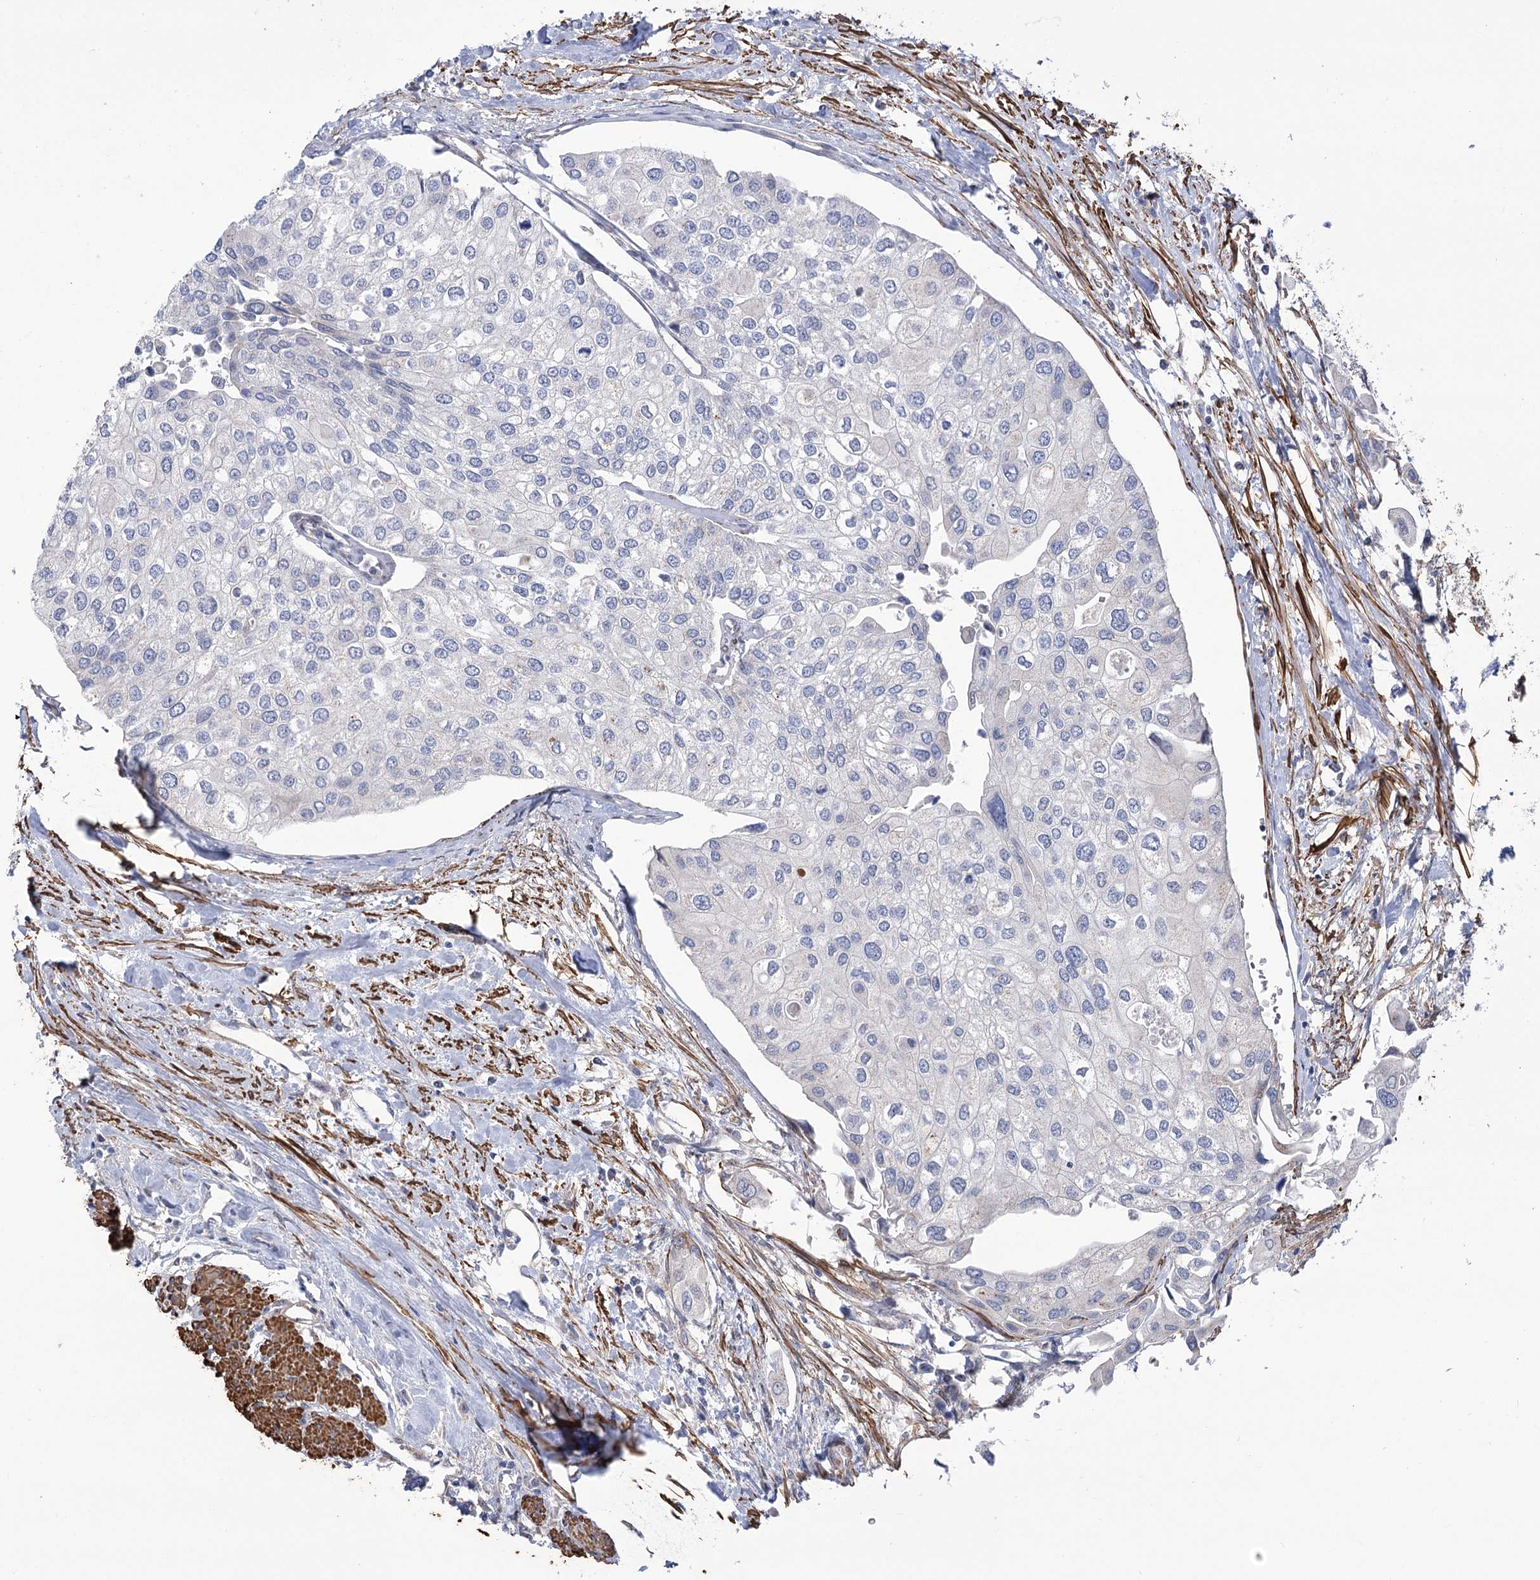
{"staining": {"intensity": "negative", "quantity": "none", "location": "none"}, "tissue": "urothelial cancer", "cell_type": "Tumor cells", "image_type": "cancer", "snomed": [{"axis": "morphology", "description": "Urothelial carcinoma, High grade"}, {"axis": "topography", "description": "Urinary bladder"}], "caption": "Human urothelial cancer stained for a protein using immunohistochemistry reveals no positivity in tumor cells.", "gene": "WASHC3", "patient": {"sex": "male", "age": 64}}